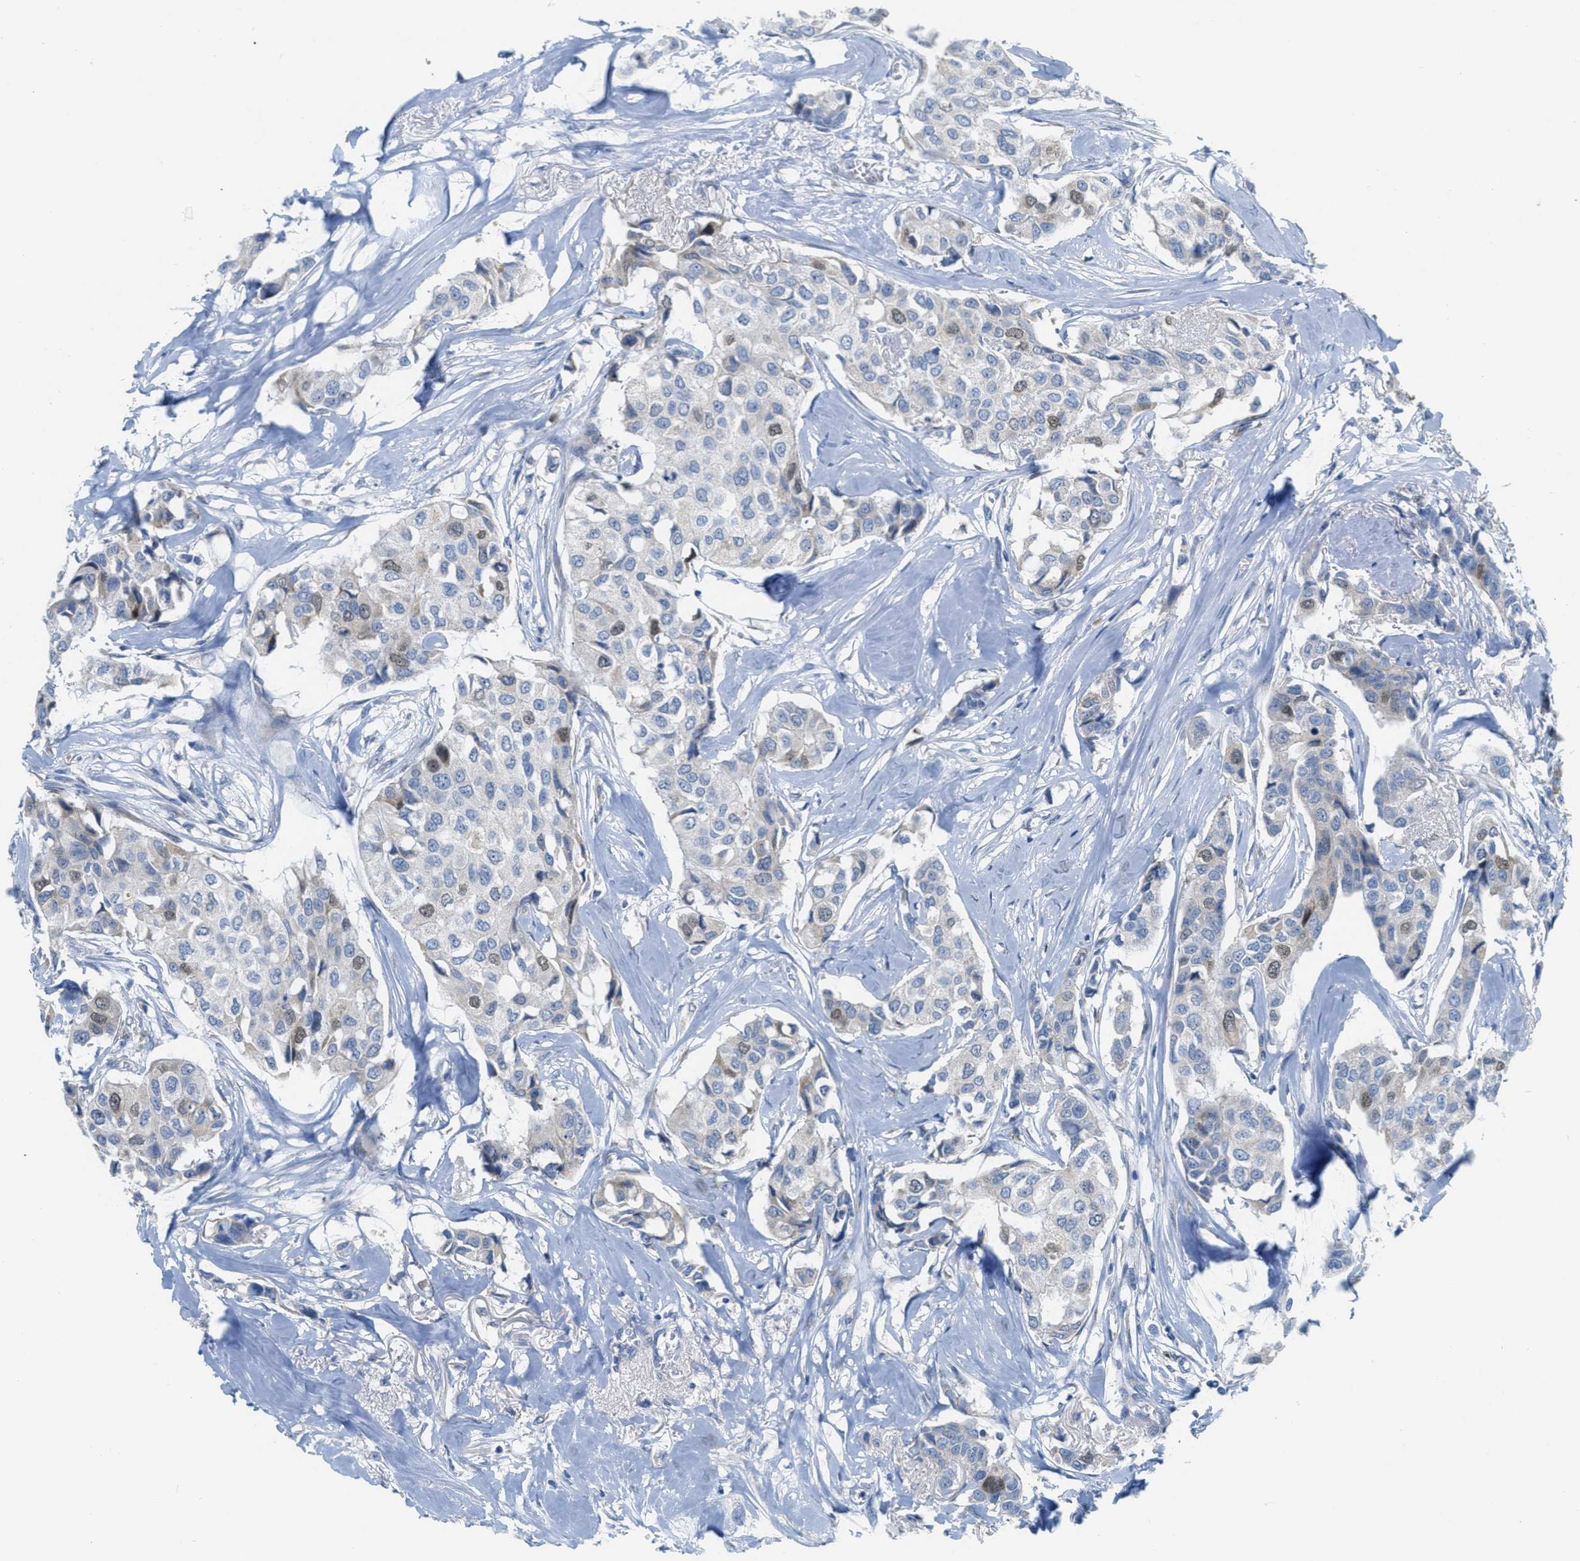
{"staining": {"intensity": "weak", "quantity": "<25%", "location": "nuclear"}, "tissue": "breast cancer", "cell_type": "Tumor cells", "image_type": "cancer", "snomed": [{"axis": "morphology", "description": "Duct carcinoma"}, {"axis": "topography", "description": "Breast"}], "caption": "Human breast cancer (invasive ductal carcinoma) stained for a protein using IHC exhibits no positivity in tumor cells.", "gene": "ORC6", "patient": {"sex": "female", "age": 80}}